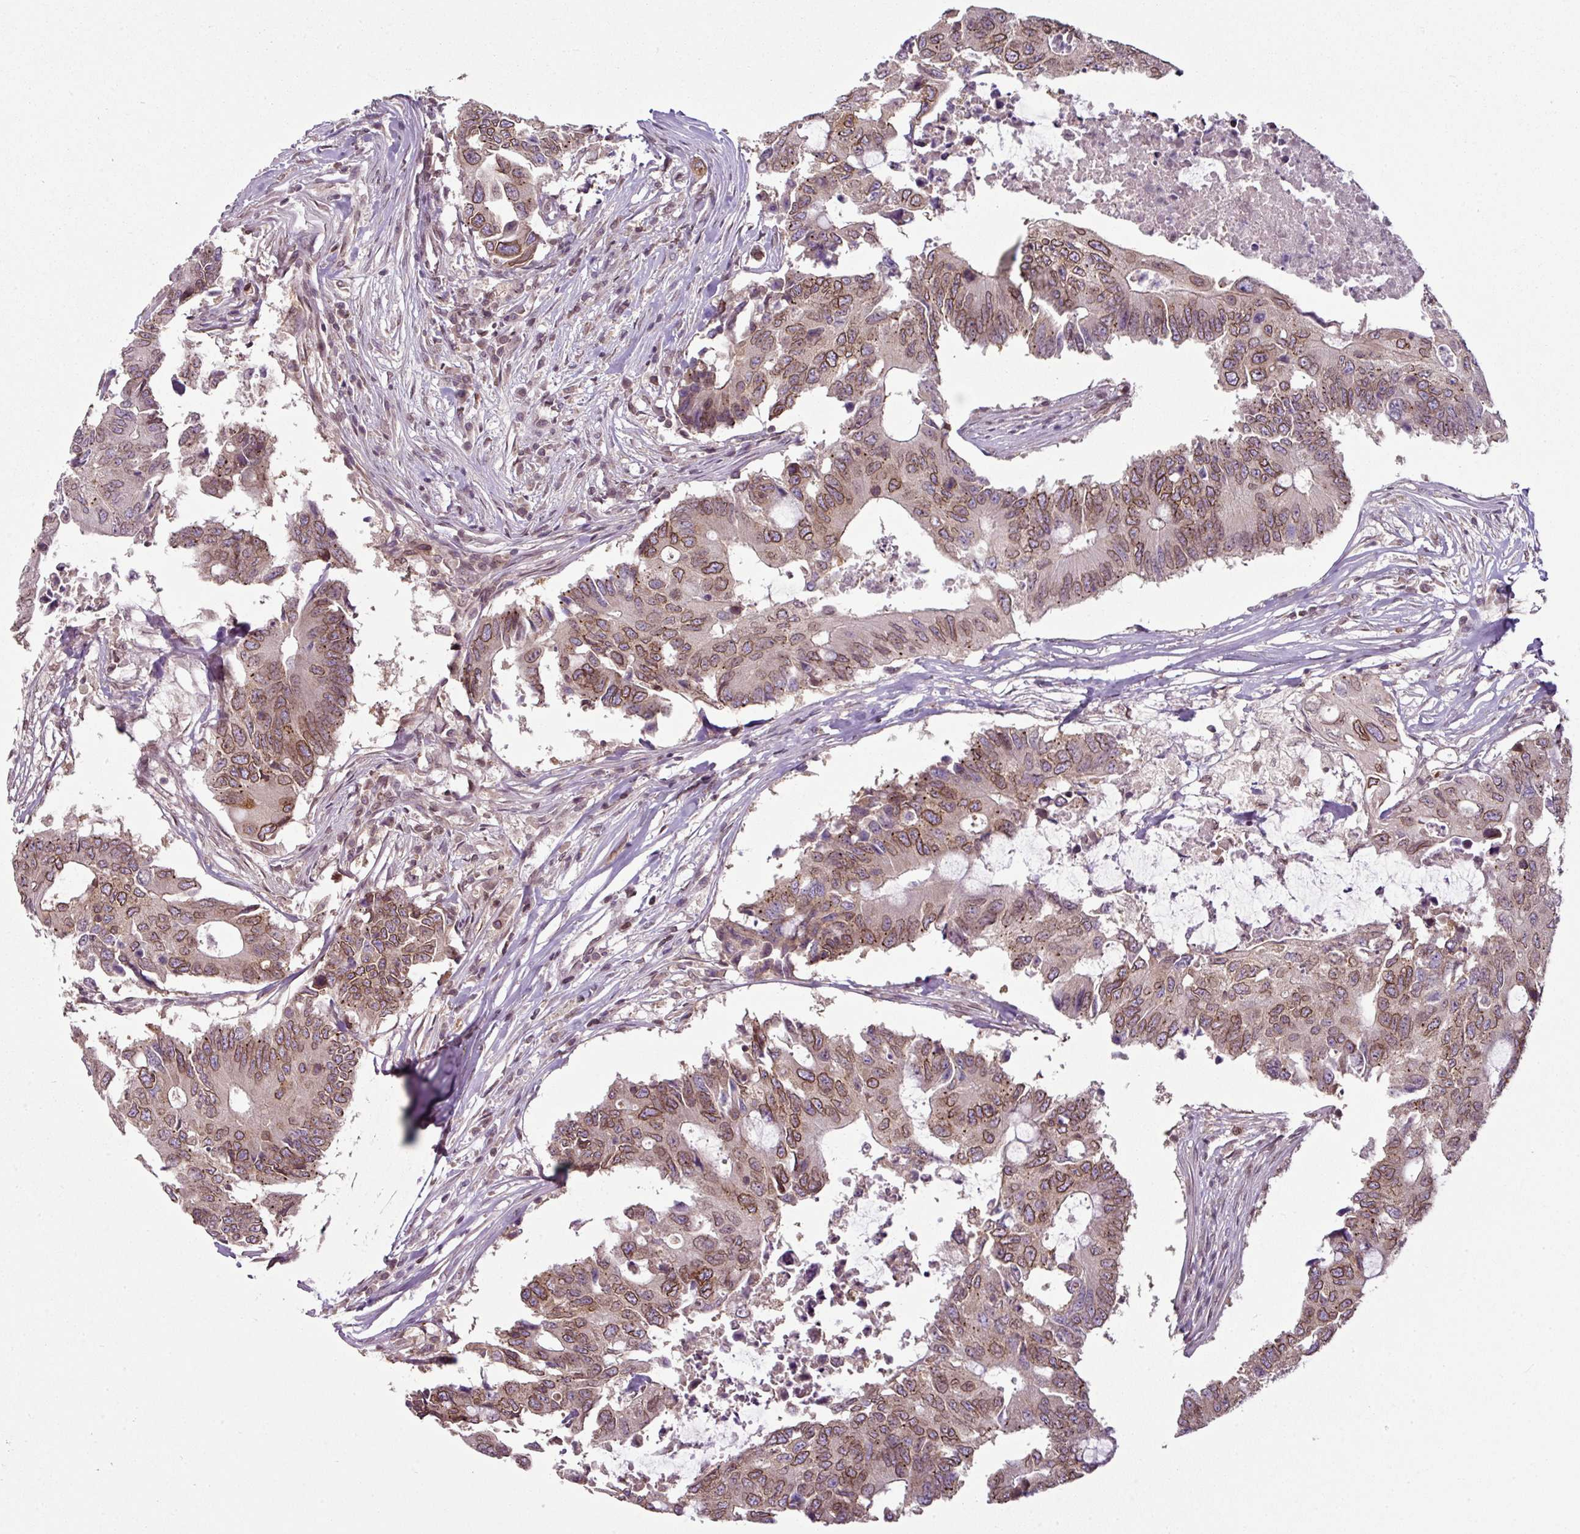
{"staining": {"intensity": "moderate", "quantity": ">75%", "location": "cytoplasmic/membranous,nuclear"}, "tissue": "colorectal cancer", "cell_type": "Tumor cells", "image_type": "cancer", "snomed": [{"axis": "morphology", "description": "Adenocarcinoma, NOS"}, {"axis": "topography", "description": "Colon"}], "caption": "An immunohistochemistry (IHC) histopathology image of neoplastic tissue is shown. Protein staining in brown shows moderate cytoplasmic/membranous and nuclear positivity in colorectal cancer within tumor cells.", "gene": "RANGAP1", "patient": {"sex": "male", "age": 71}}